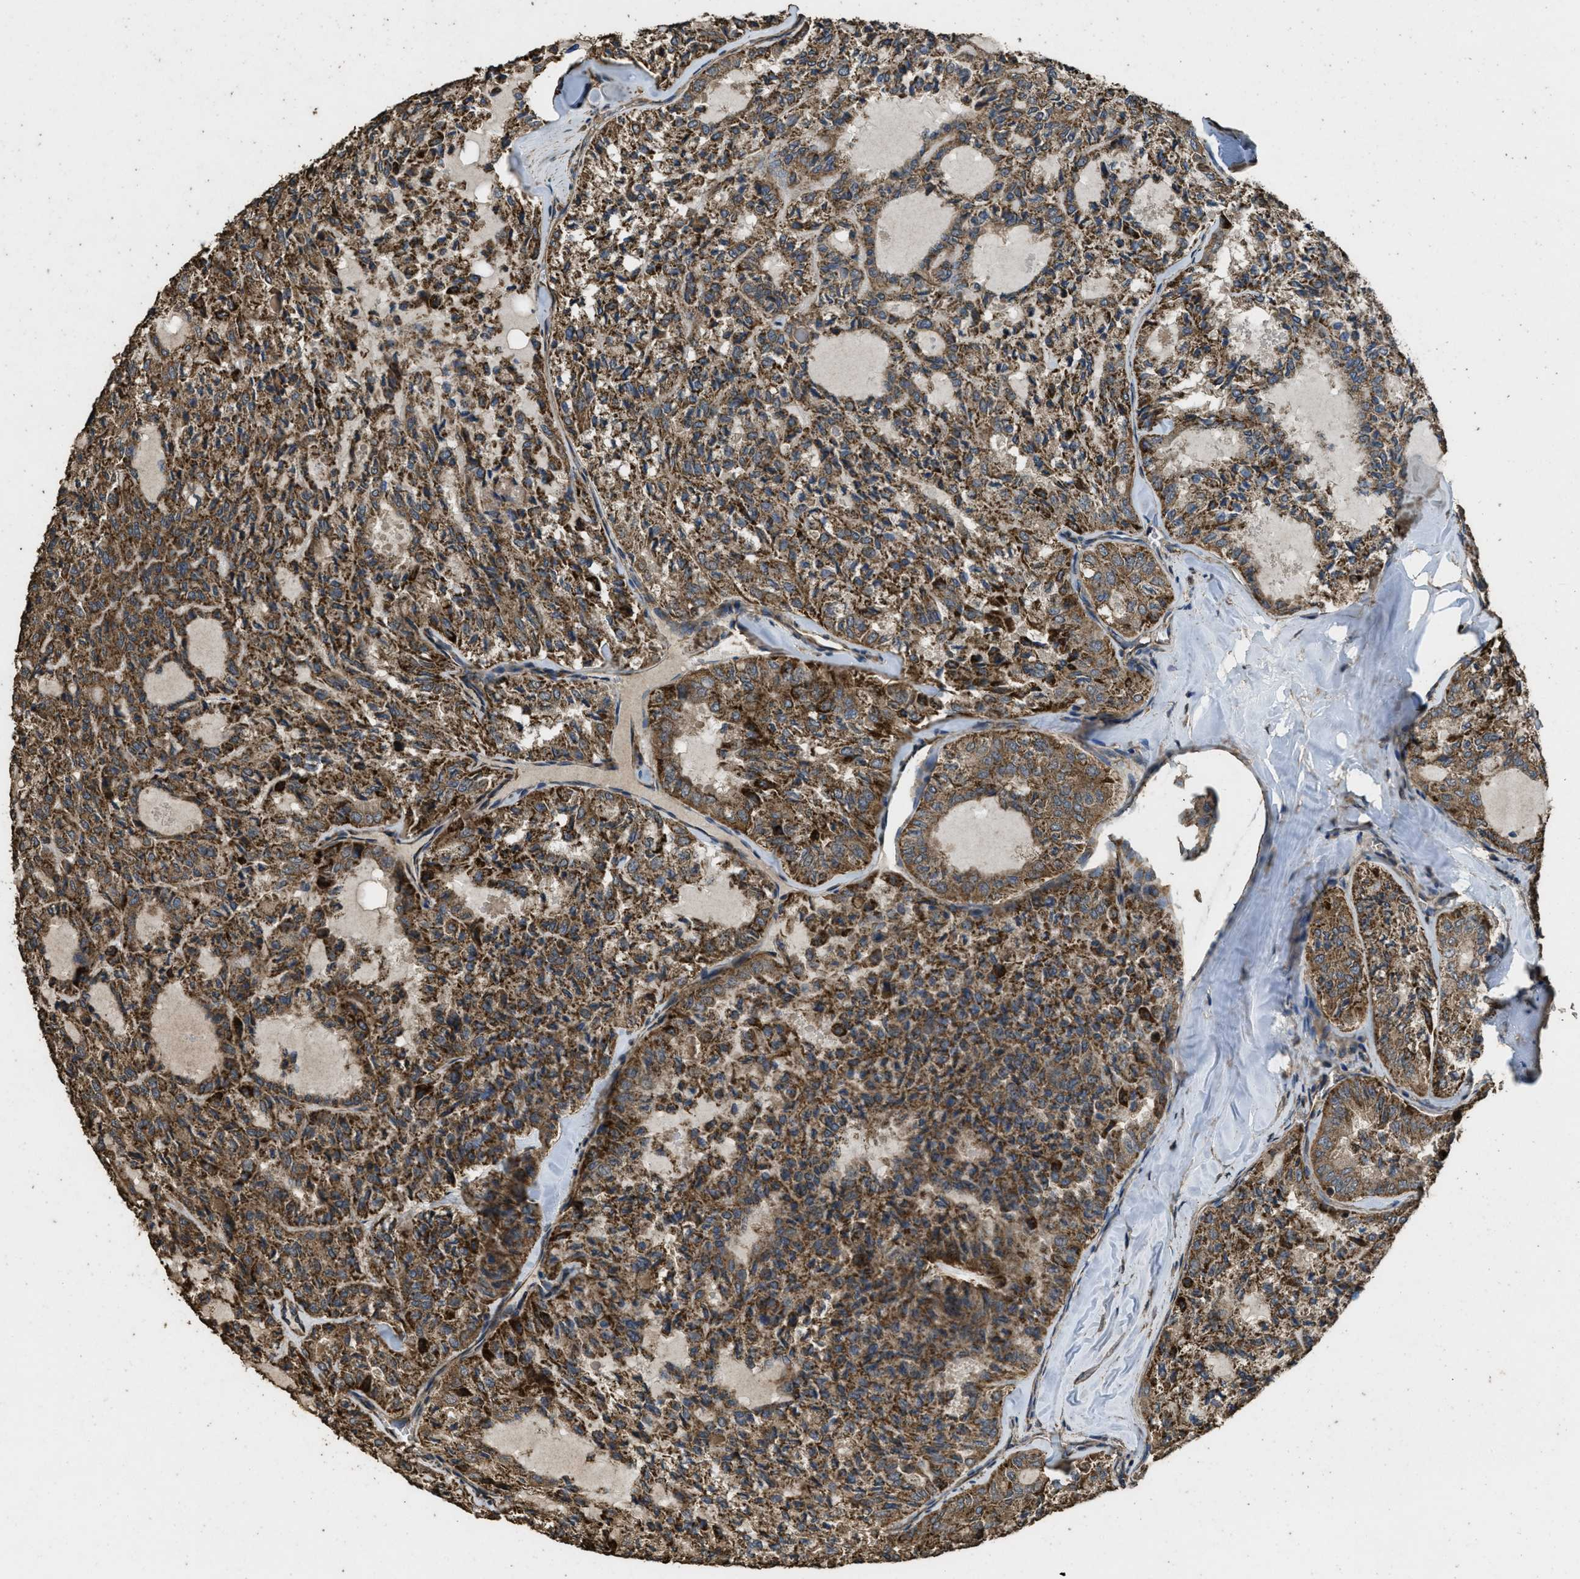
{"staining": {"intensity": "strong", "quantity": ">75%", "location": "cytoplasmic/membranous"}, "tissue": "thyroid cancer", "cell_type": "Tumor cells", "image_type": "cancer", "snomed": [{"axis": "morphology", "description": "Follicular adenoma carcinoma, NOS"}, {"axis": "topography", "description": "Thyroid gland"}], "caption": "Human thyroid follicular adenoma carcinoma stained with a protein marker demonstrates strong staining in tumor cells.", "gene": "CYRIA", "patient": {"sex": "male", "age": 75}}